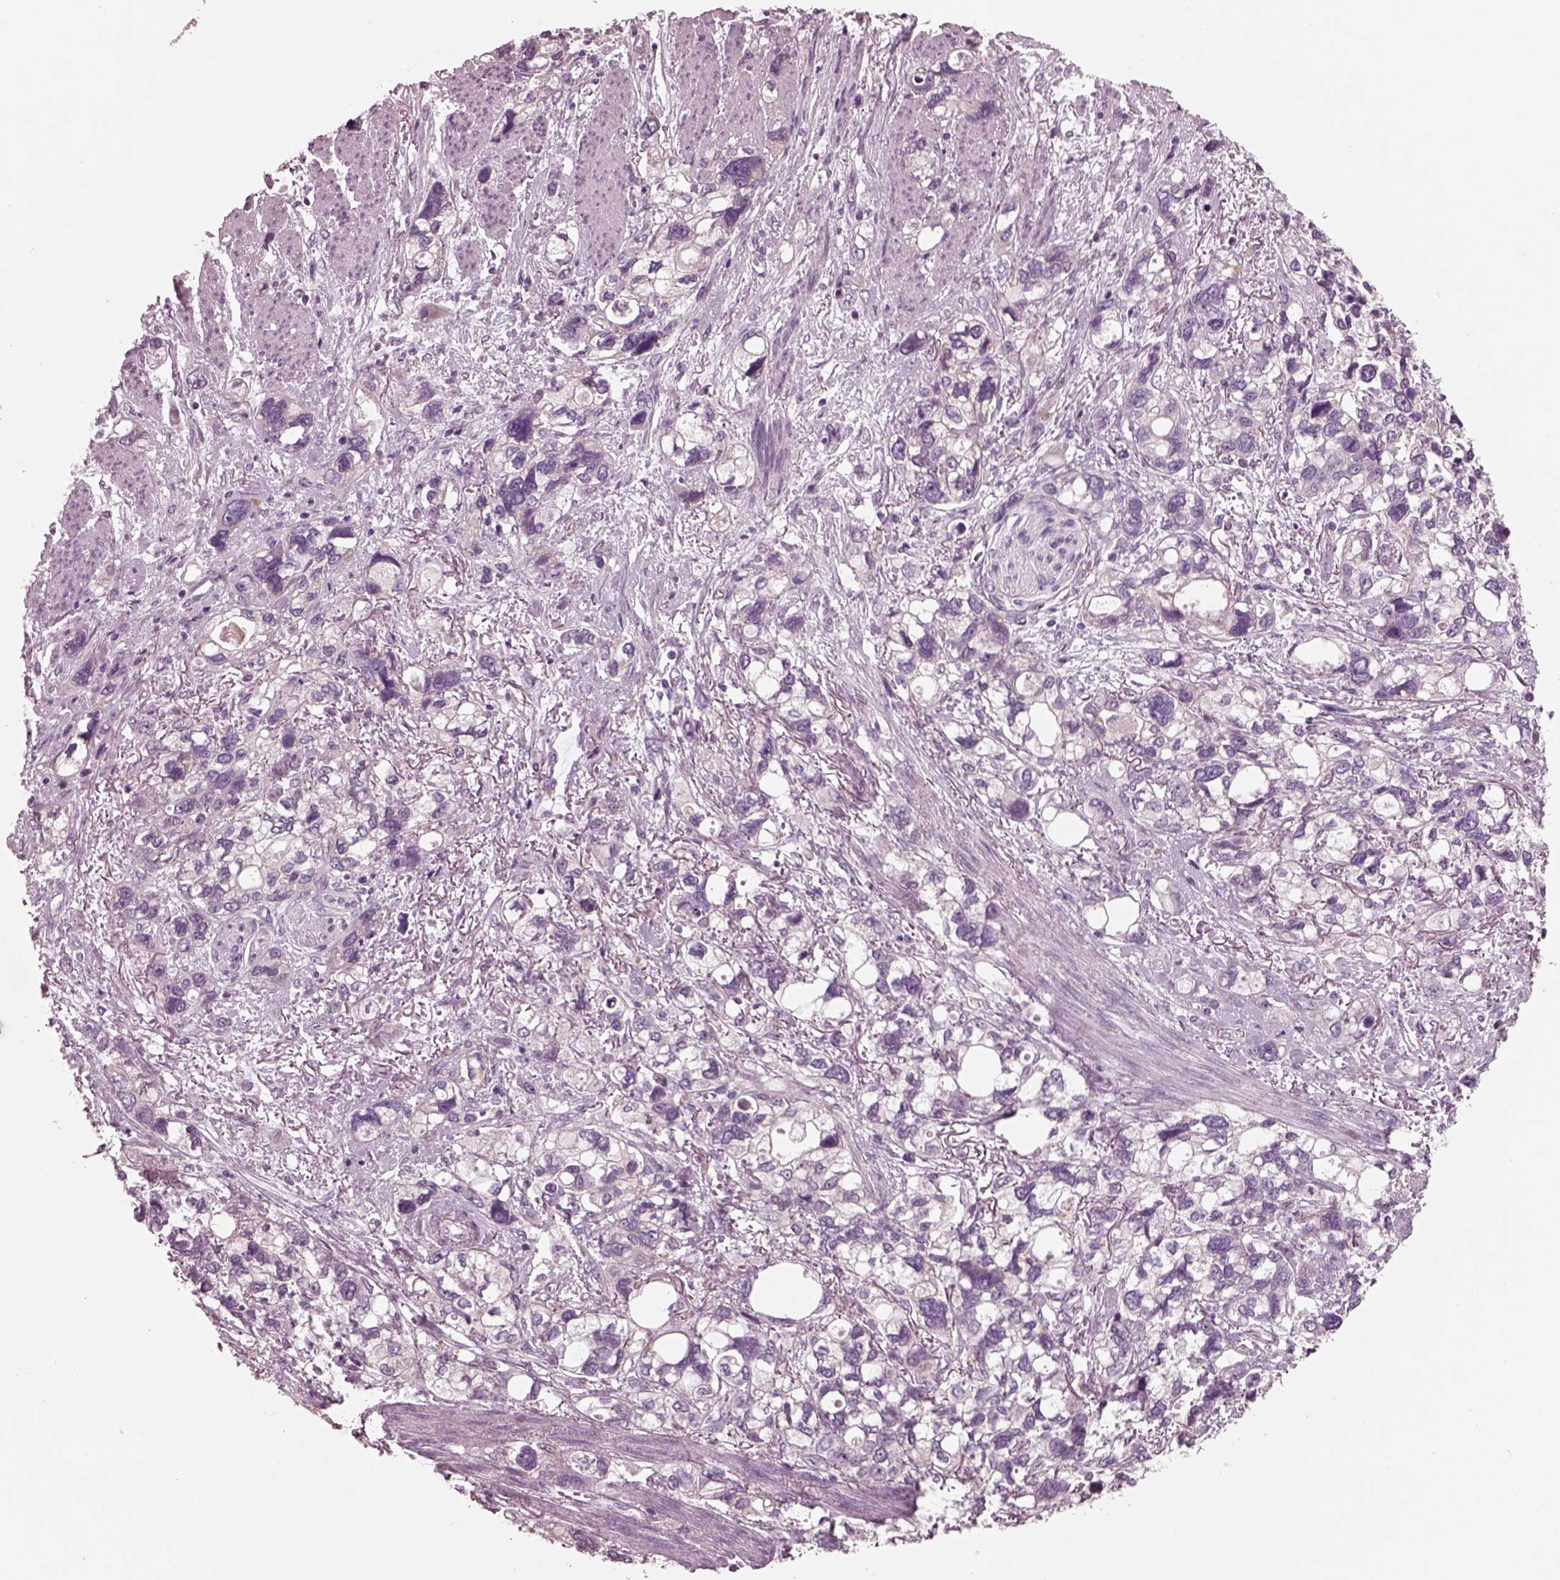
{"staining": {"intensity": "negative", "quantity": "none", "location": "none"}, "tissue": "stomach cancer", "cell_type": "Tumor cells", "image_type": "cancer", "snomed": [{"axis": "morphology", "description": "Adenocarcinoma, NOS"}, {"axis": "topography", "description": "Stomach, upper"}], "caption": "The IHC photomicrograph has no significant positivity in tumor cells of adenocarcinoma (stomach) tissue. Nuclei are stained in blue.", "gene": "AP4M1", "patient": {"sex": "female", "age": 81}}